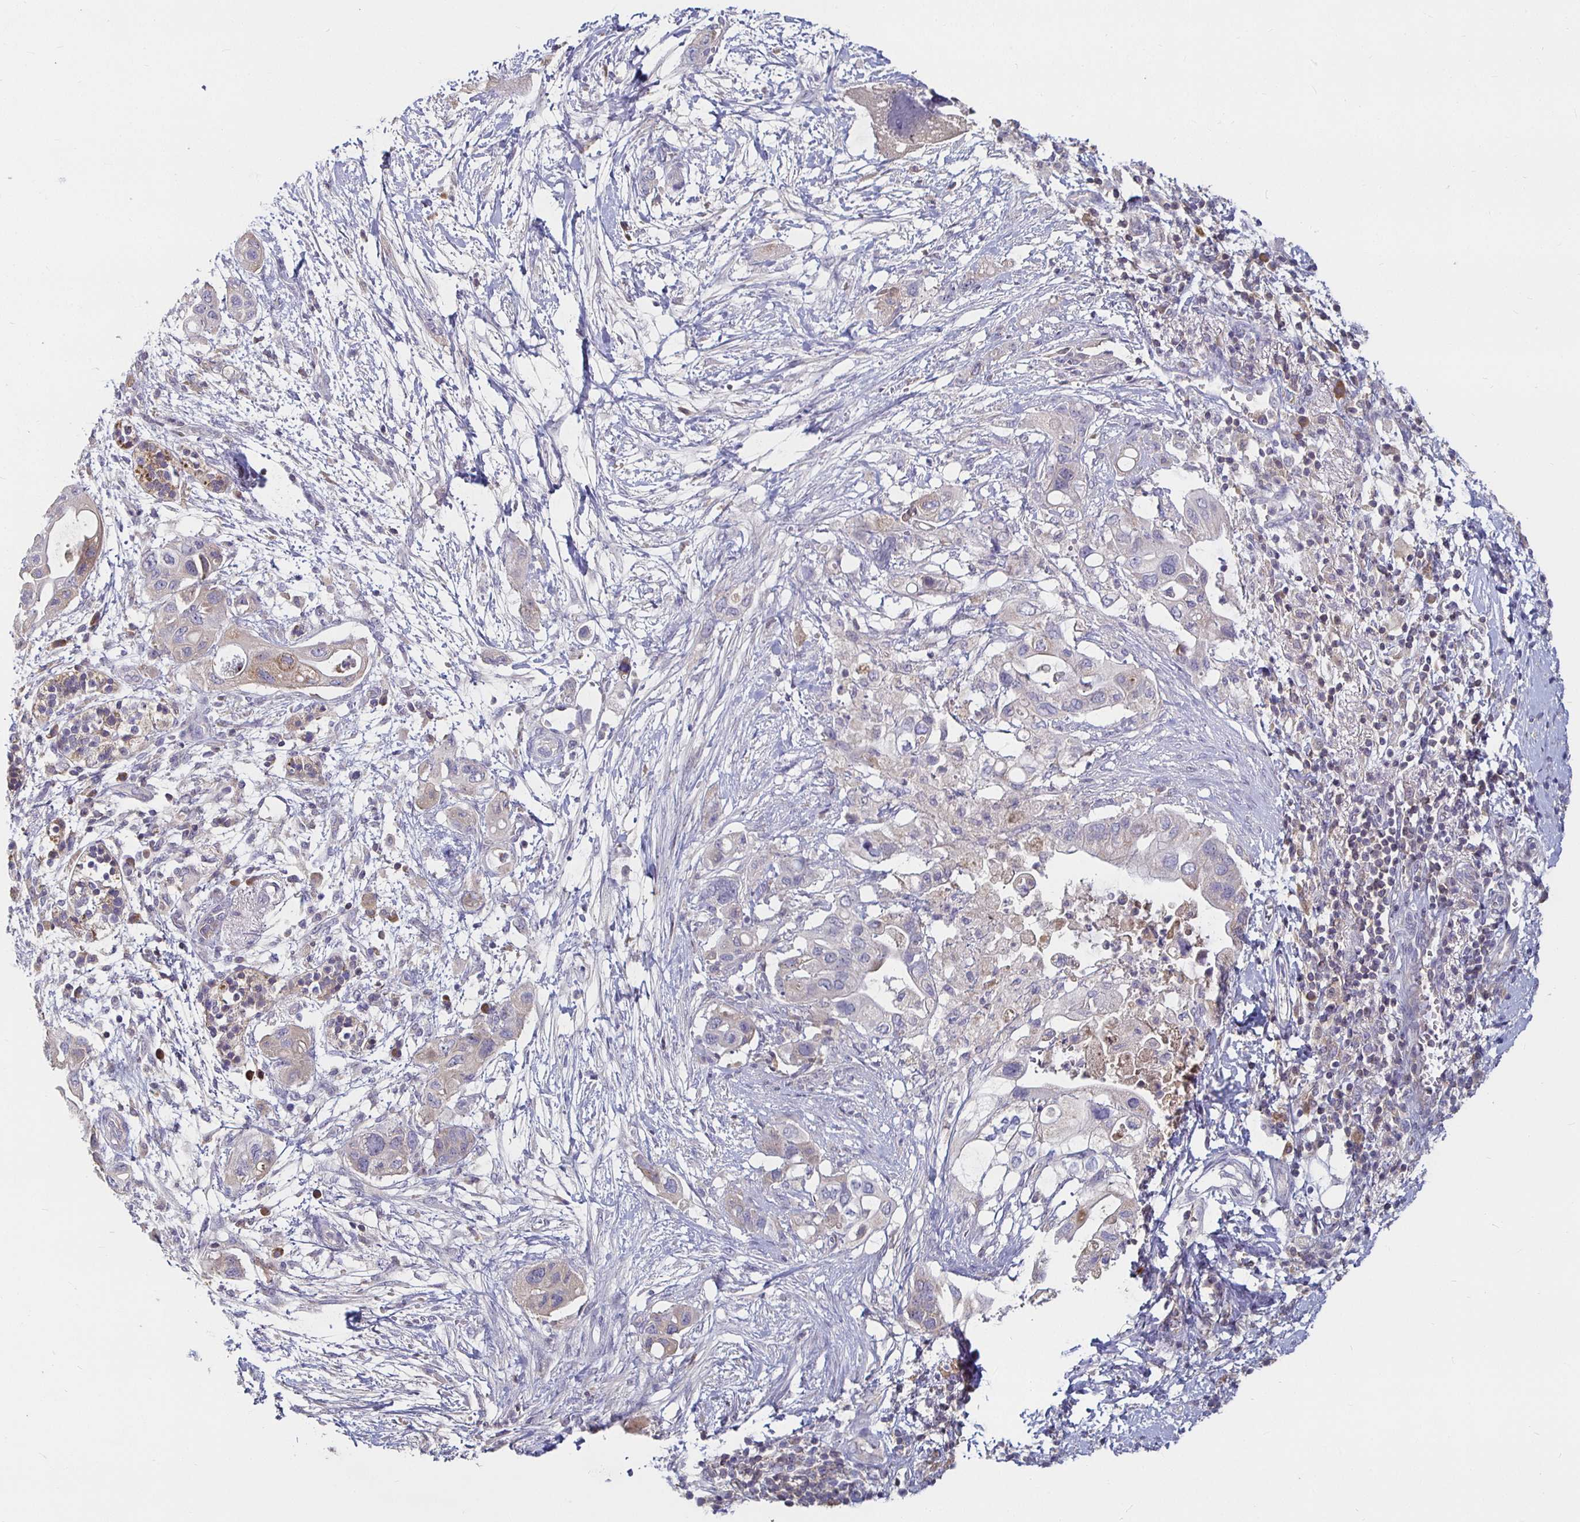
{"staining": {"intensity": "weak", "quantity": "<25%", "location": "cytoplasmic/membranous"}, "tissue": "pancreatic cancer", "cell_type": "Tumor cells", "image_type": "cancer", "snomed": [{"axis": "morphology", "description": "Adenocarcinoma, NOS"}, {"axis": "topography", "description": "Pancreas"}], "caption": "Tumor cells show no significant protein positivity in adenocarcinoma (pancreatic). The staining is performed using DAB (3,3'-diaminobenzidine) brown chromogen with nuclei counter-stained in using hematoxylin.", "gene": "RNF144B", "patient": {"sex": "female", "age": 72}}